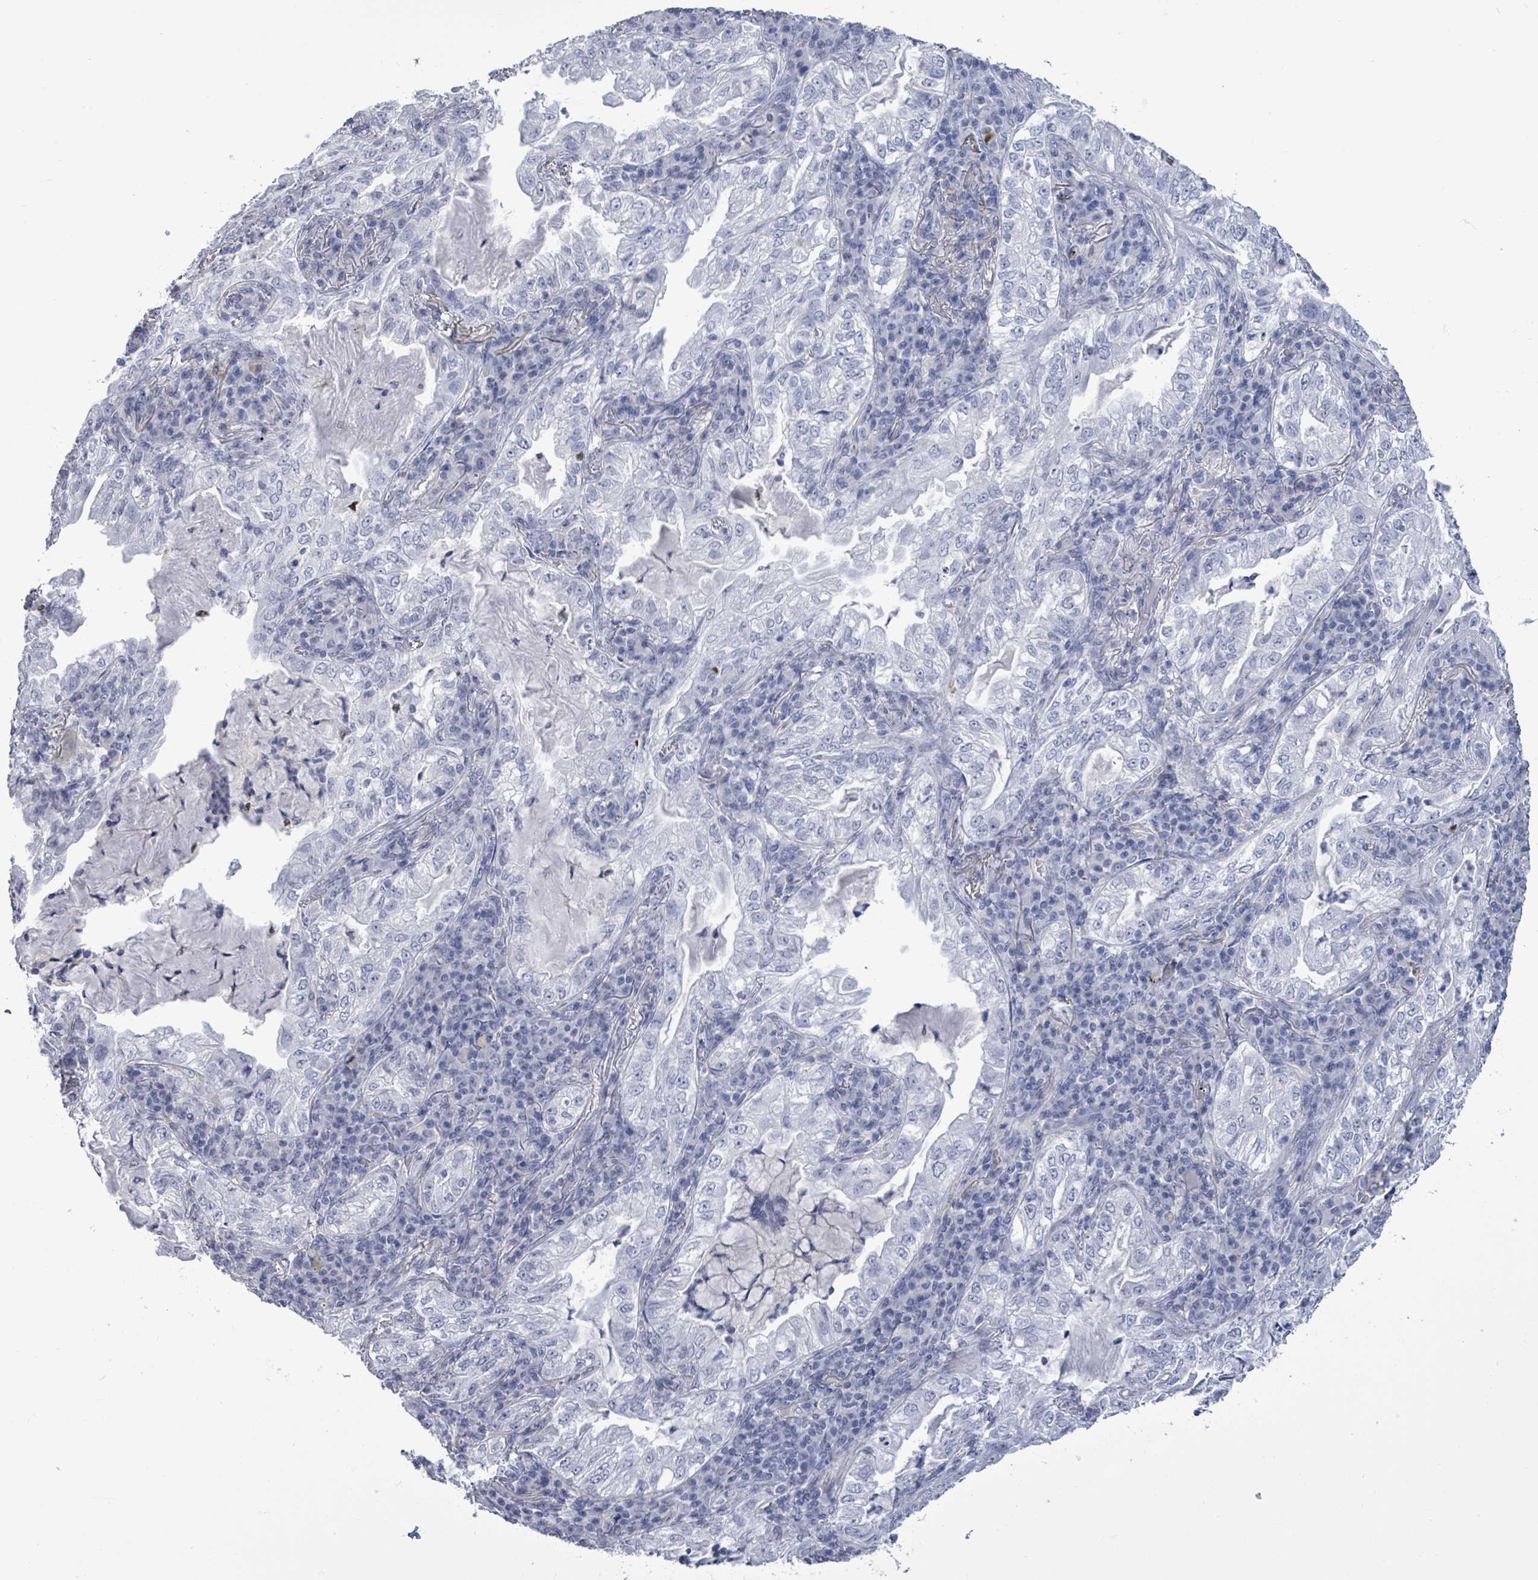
{"staining": {"intensity": "negative", "quantity": "none", "location": "none"}, "tissue": "lung cancer", "cell_type": "Tumor cells", "image_type": "cancer", "snomed": [{"axis": "morphology", "description": "Adenocarcinoma, NOS"}, {"axis": "topography", "description": "Lung"}], "caption": "Lung cancer was stained to show a protein in brown. There is no significant staining in tumor cells.", "gene": "CT45A5", "patient": {"sex": "female", "age": 73}}